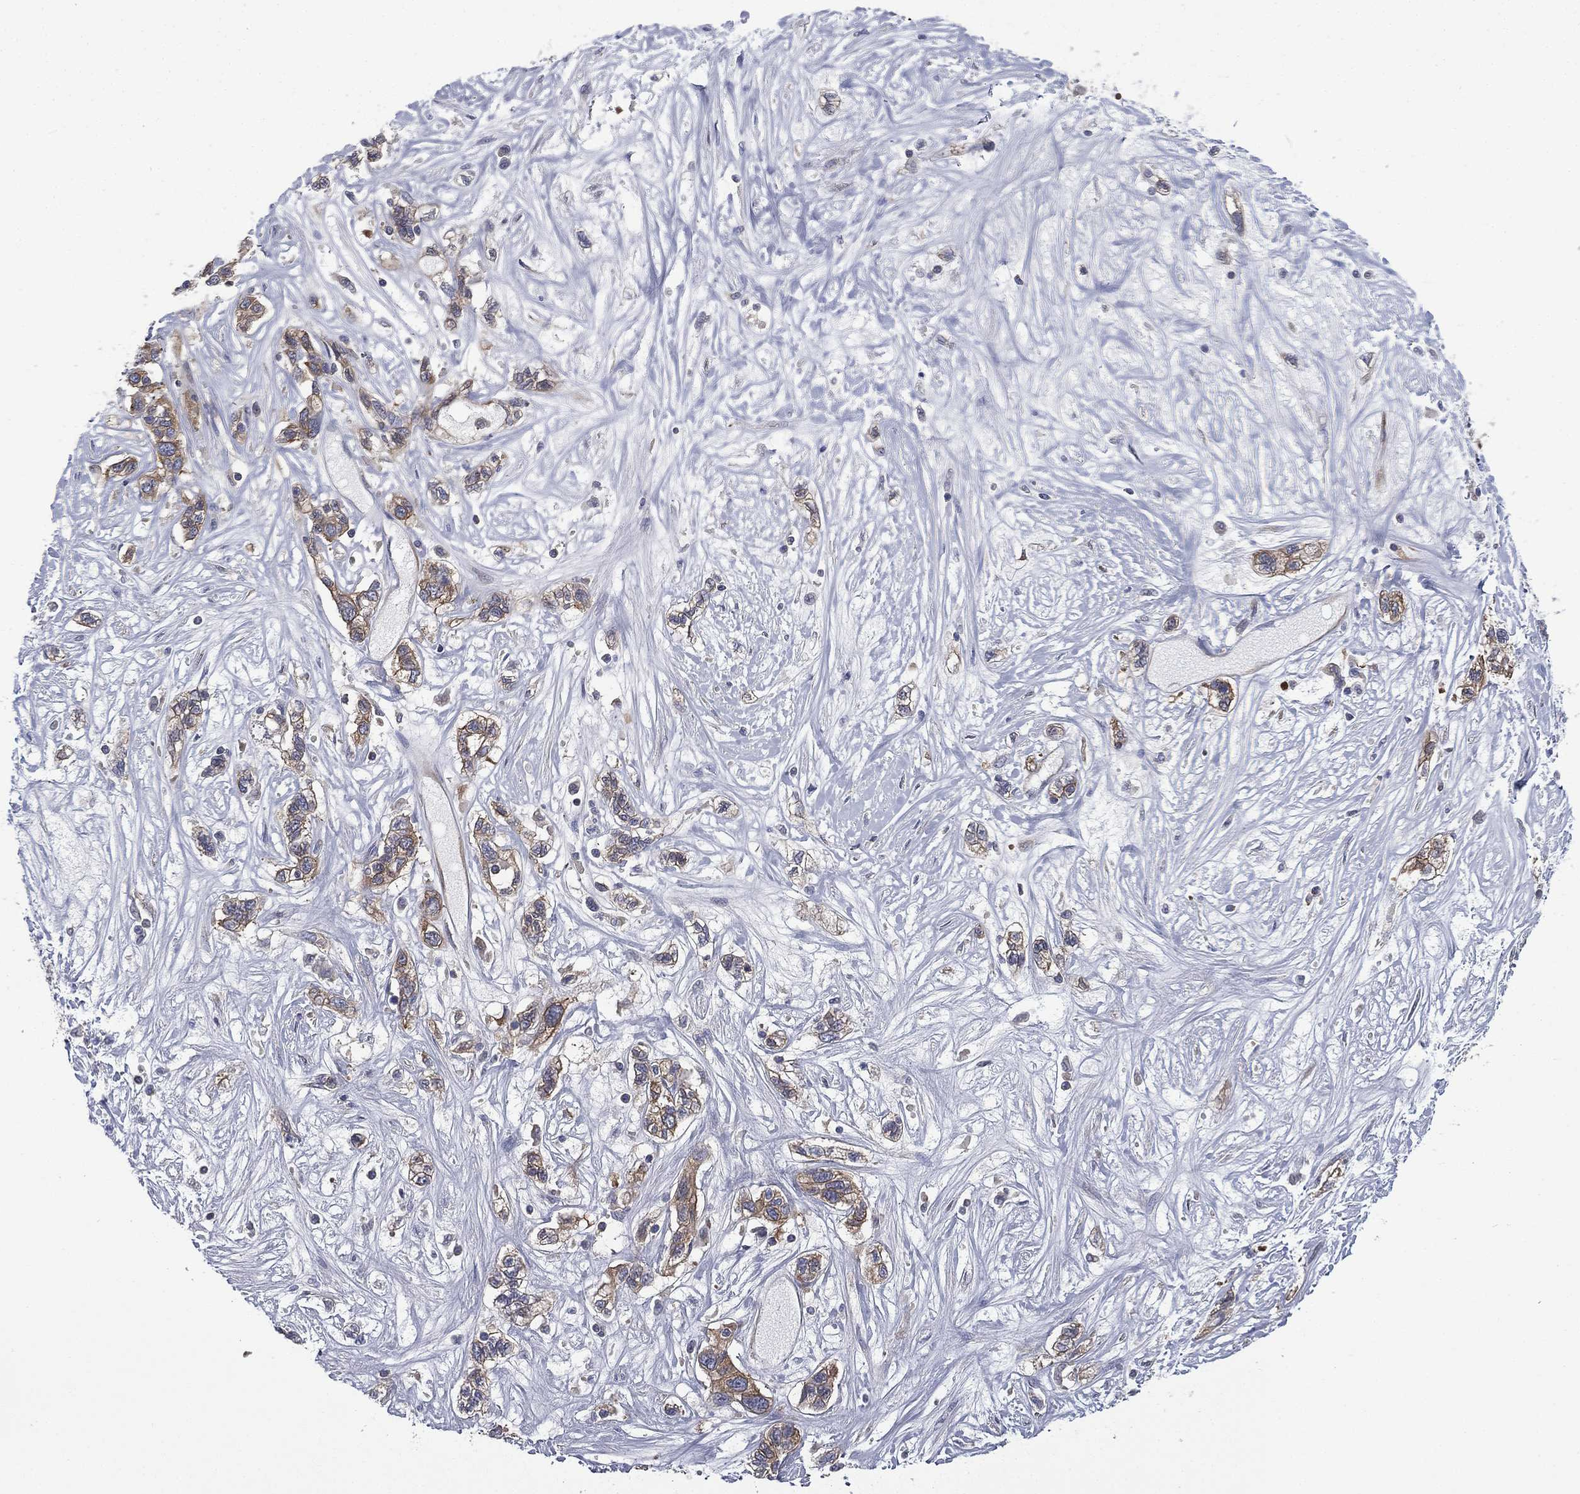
{"staining": {"intensity": "moderate", "quantity": ">75%", "location": "cytoplasmic/membranous"}, "tissue": "liver cancer", "cell_type": "Tumor cells", "image_type": "cancer", "snomed": [{"axis": "morphology", "description": "Adenocarcinoma, NOS"}, {"axis": "morphology", "description": "Cholangiocarcinoma"}, {"axis": "topography", "description": "Liver"}], "caption": "A photomicrograph of liver cancer (adenocarcinoma) stained for a protein exhibits moderate cytoplasmic/membranous brown staining in tumor cells.", "gene": "FARSA", "patient": {"sex": "male", "age": 64}}